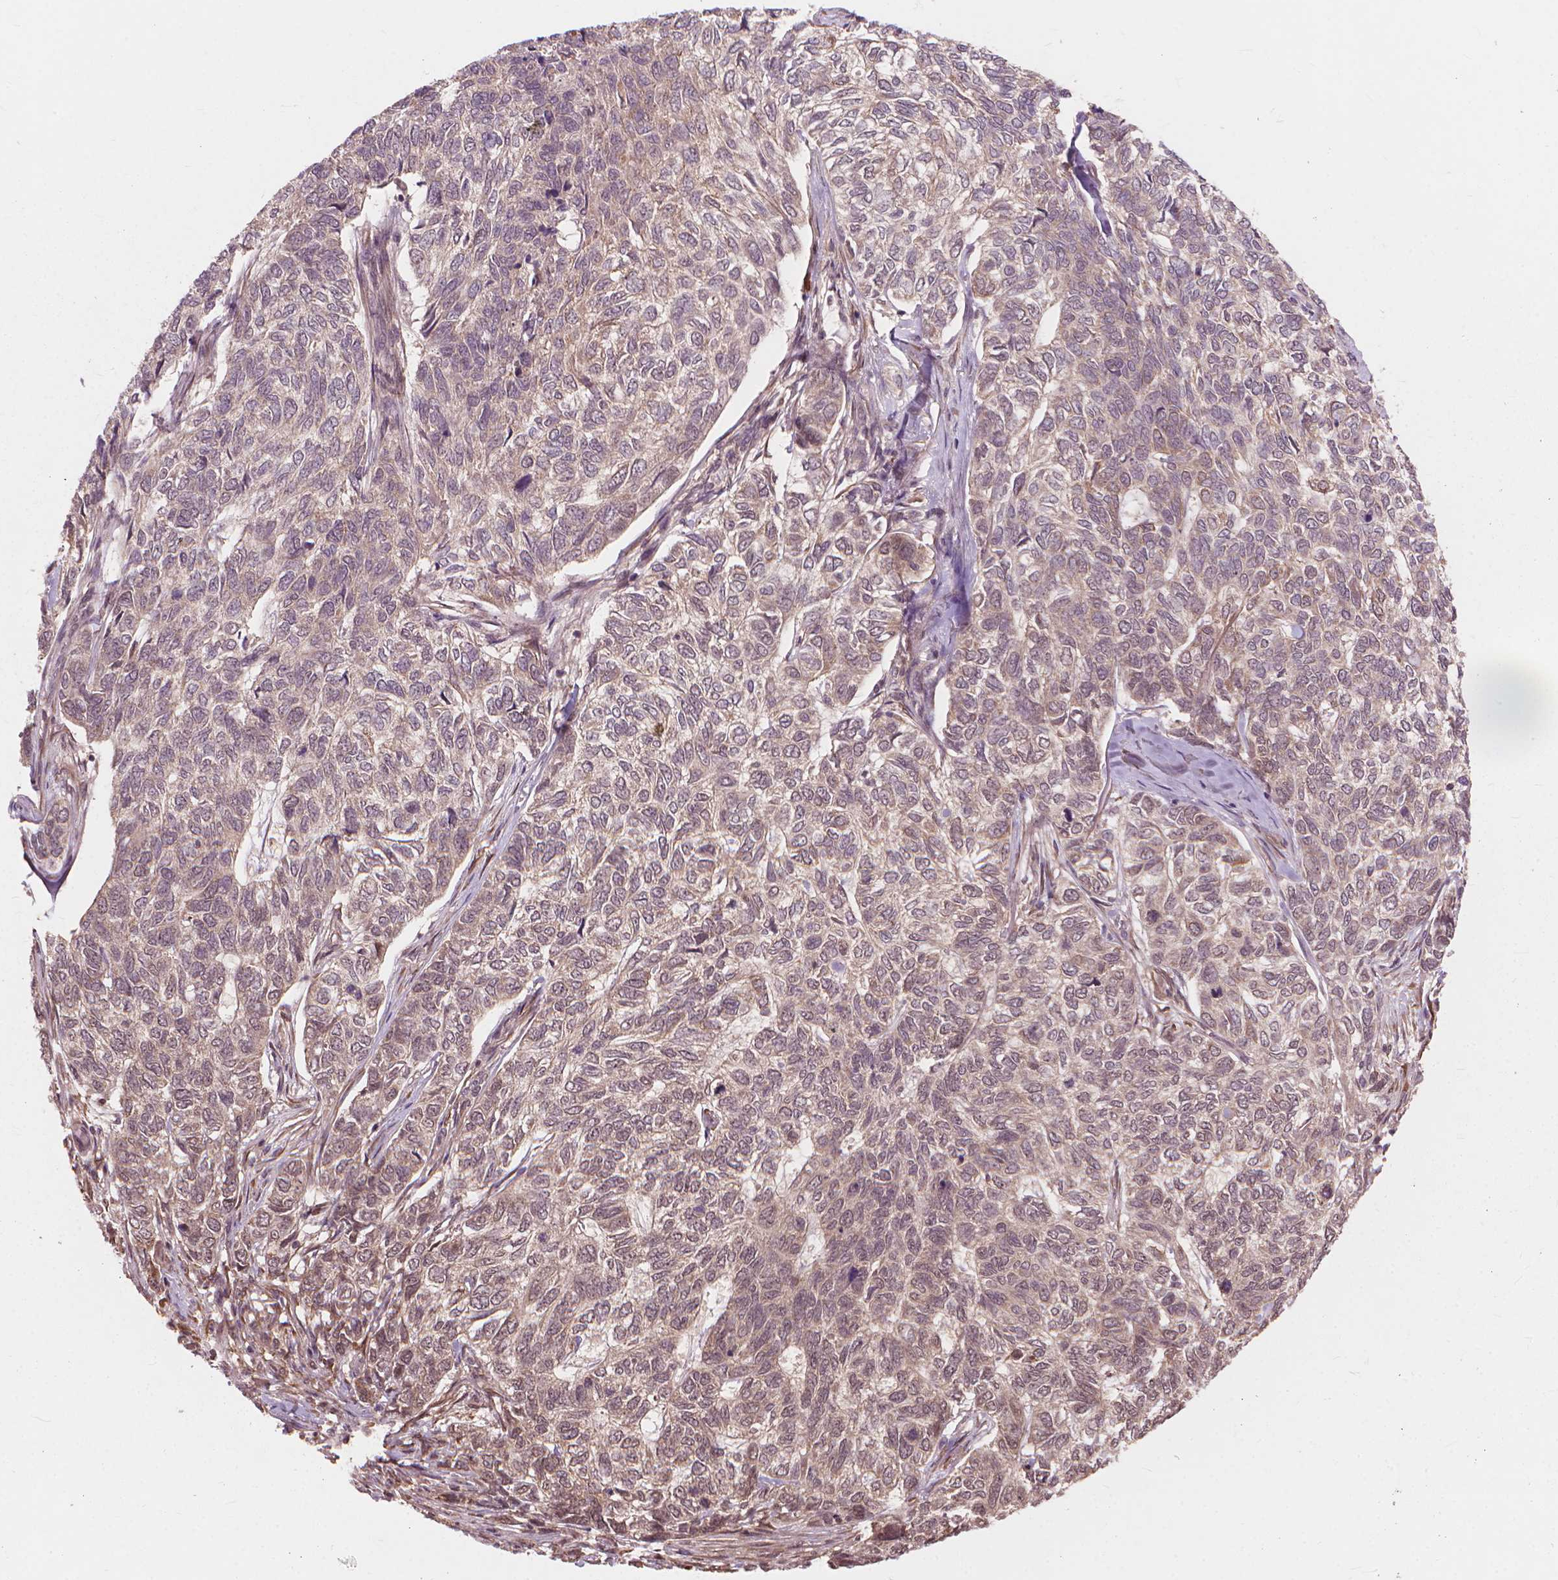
{"staining": {"intensity": "weak", "quantity": "25%-75%", "location": "cytoplasmic/membranous"}, "tissue": "skin cancer", "cell_type": "Tumor cells", "image_type": "cancer", "snomed": [{"axis": "morphology", "description": "Basal cell carcinoma"}, {"axis": "topography", "description": "Skin"}], "caption": "The histopathology image reveals staining of skin basal cell carcinoma, revealing weak cytoplasmic/membranous protein positivity (brown color) within tumor cells. The staining is performed using DAB brown chromogen to label protein expression. The nuclei are counter-stained blue using hematoxylin.", "gene": "SSU72", "patient": {"sex": "female", "age": 65}}